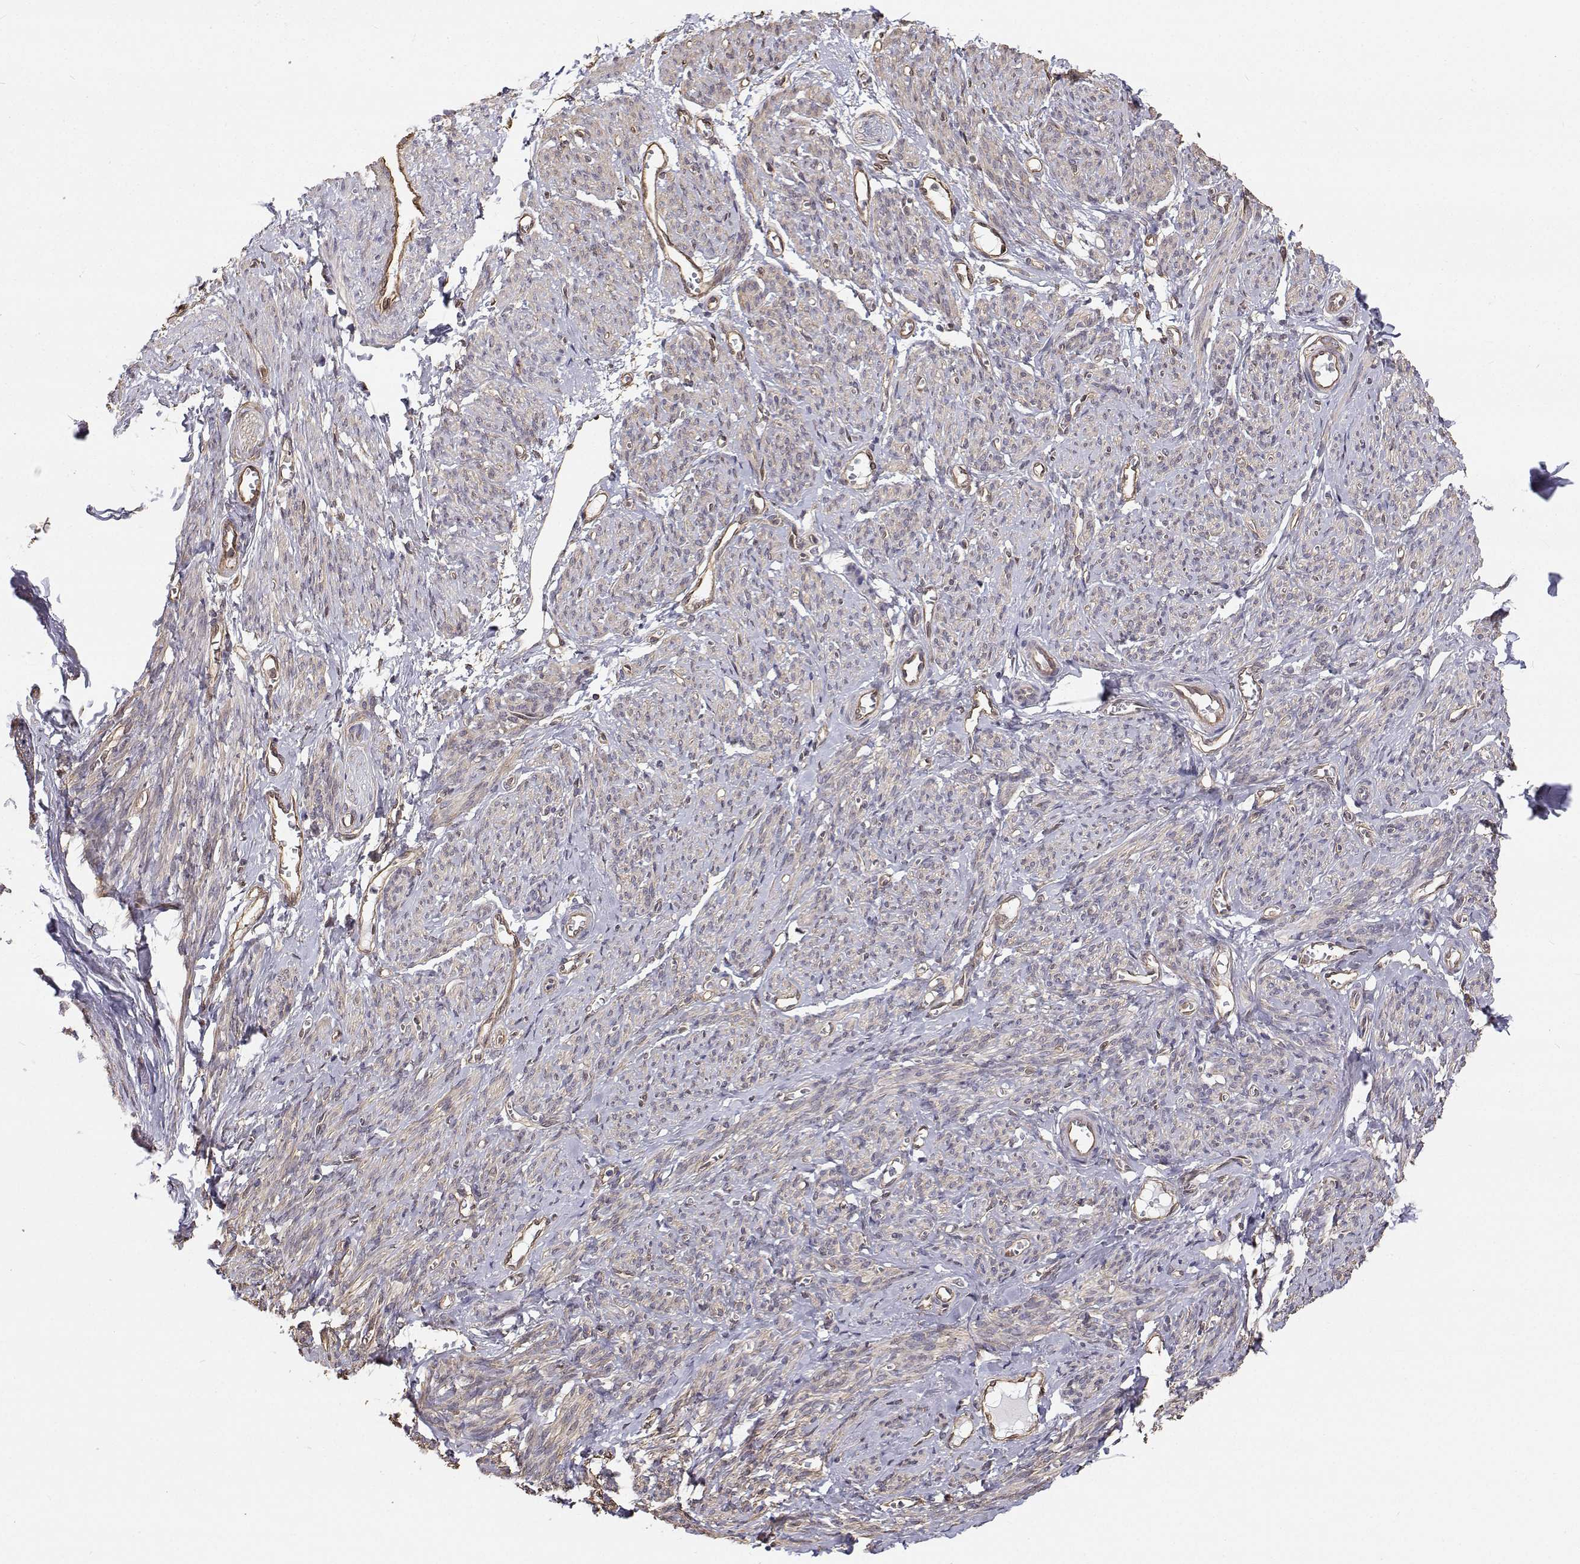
{"staining": {"intensity": "negative", "quantity": "none", "location": "none"}, "tissue": "smooth muscle", "cell_type": "Smooth muscle cells", "image_type": "normal", "snomed": [{"axis": "morphology", "description": "Normal tissue, NOS"}, {"axis": "topography", "description": "Smooth muscle"}], "caption": "Immunohistochemistry image of unremarkable smooth muscle: smooth muscle stained with DAB exhibits no significant protein staining in smooth muscle cells. (DAB immunohistochemistry (IHC) with hematoxylin counter stain).", "gene": "GSDMA", "patient": {"sex": "female", "age": 65}}